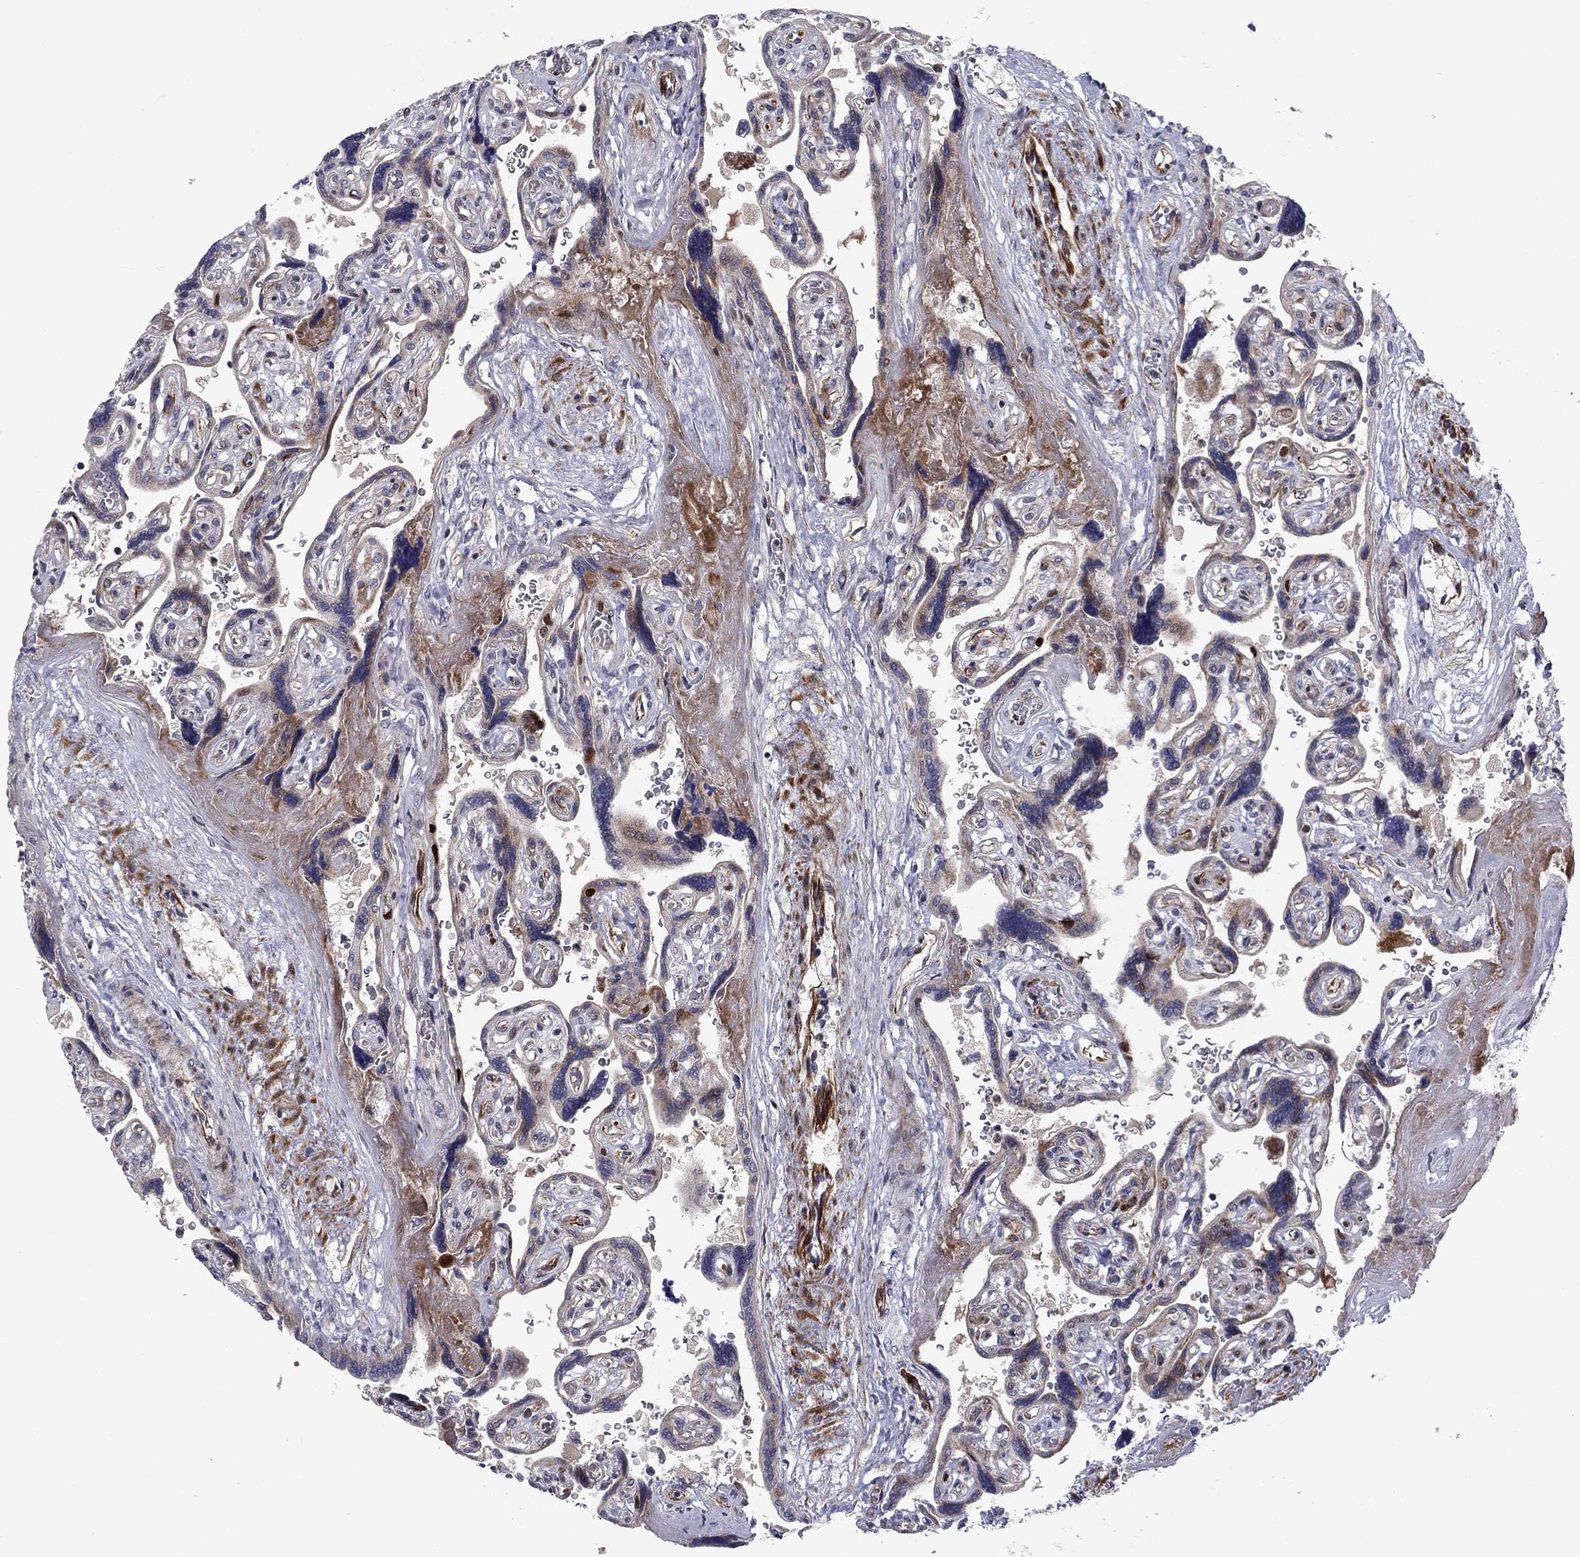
{"staining": {"intensity": "negative", "quantity": "none", "location": "none"}, "tissue": "placenta", "cell_type": "Decidual cells", "image_type": "normal", "snomed": [{"axis": "morphology", "description": "Normal tissue, NOS"}, {"axis": "topography", "description": "Placenta"}], "caption": "This is an immunohistochemistry image of benign human placenta. There is no staining in decidual cells.", "gene": "MIOS", "patient": {"sex": "female", "age": 32}}